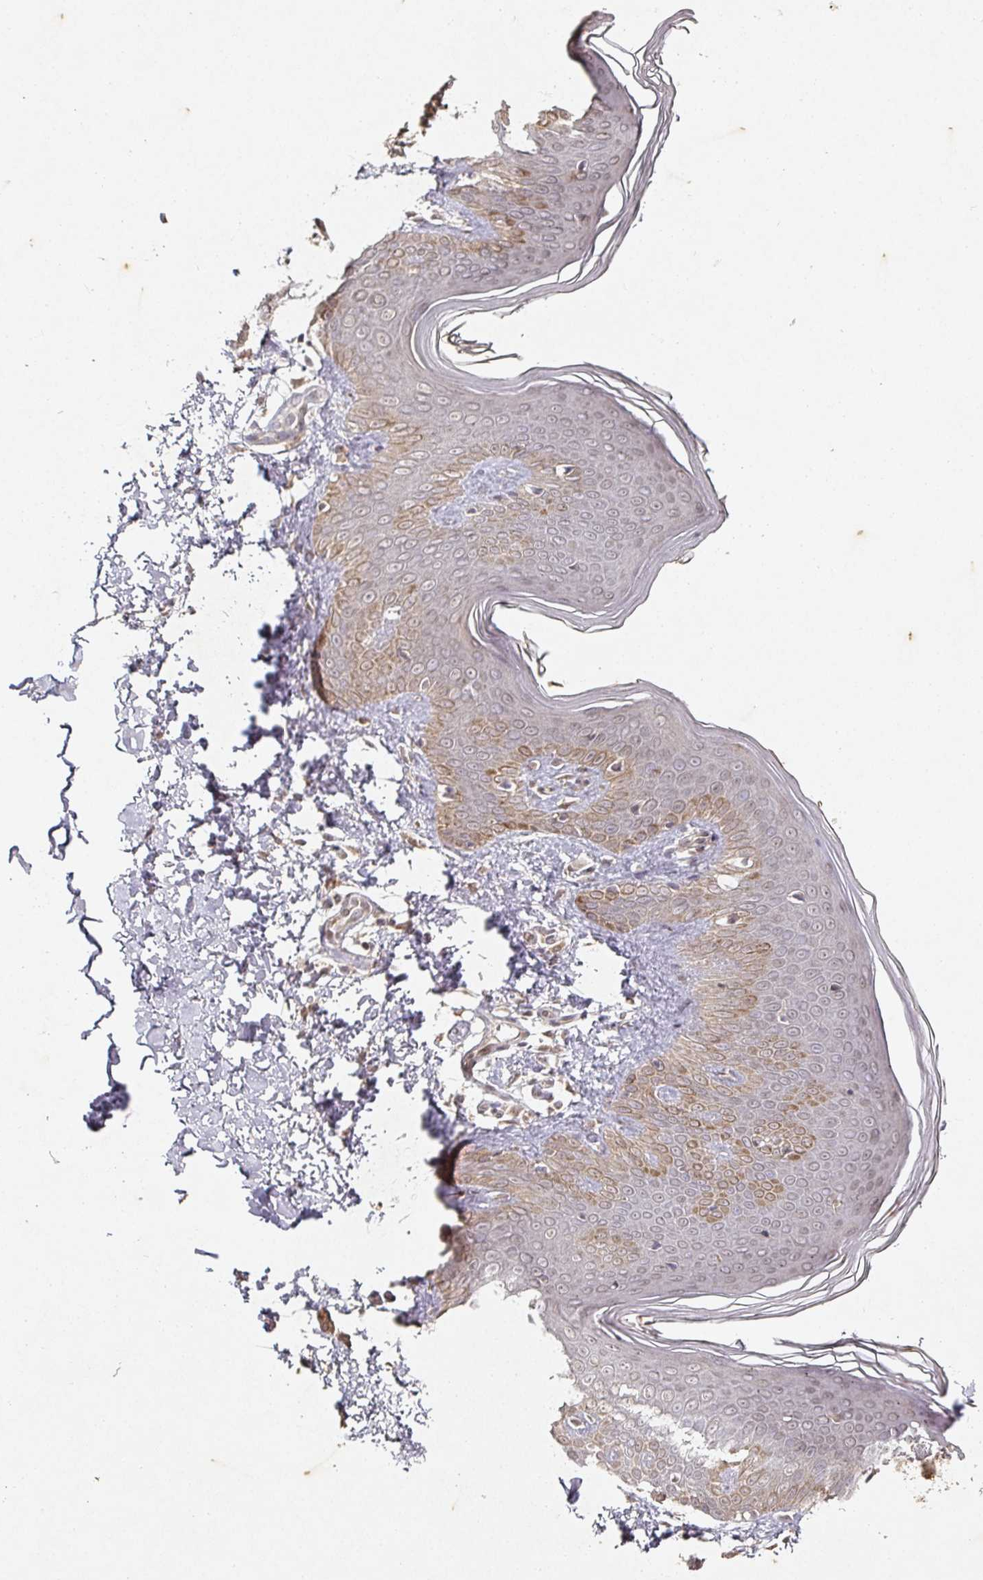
{"staining": {"intensity": "weak", "quantity": "25%-75%", "location": "cytoplasmic/membranous"}, "tissue": "skin", "cell_type": "Fibroblasts", "image_type": "normal", "snomed": [{"axis": "morphology", "description": "Normal tissue, NOS"}, {"axis": "topography", "description": "Skin"}], "caption": "The immunohistochemical stain highlights weak cytoplasmic/membranous expression in fibroblasts of normal skin. Immunohistochemistry (ihc) stains the protein in brown and the nuclei are stained blue.", "gene": "CAPN5", "patient": {"sex": "male", "age": 36}}